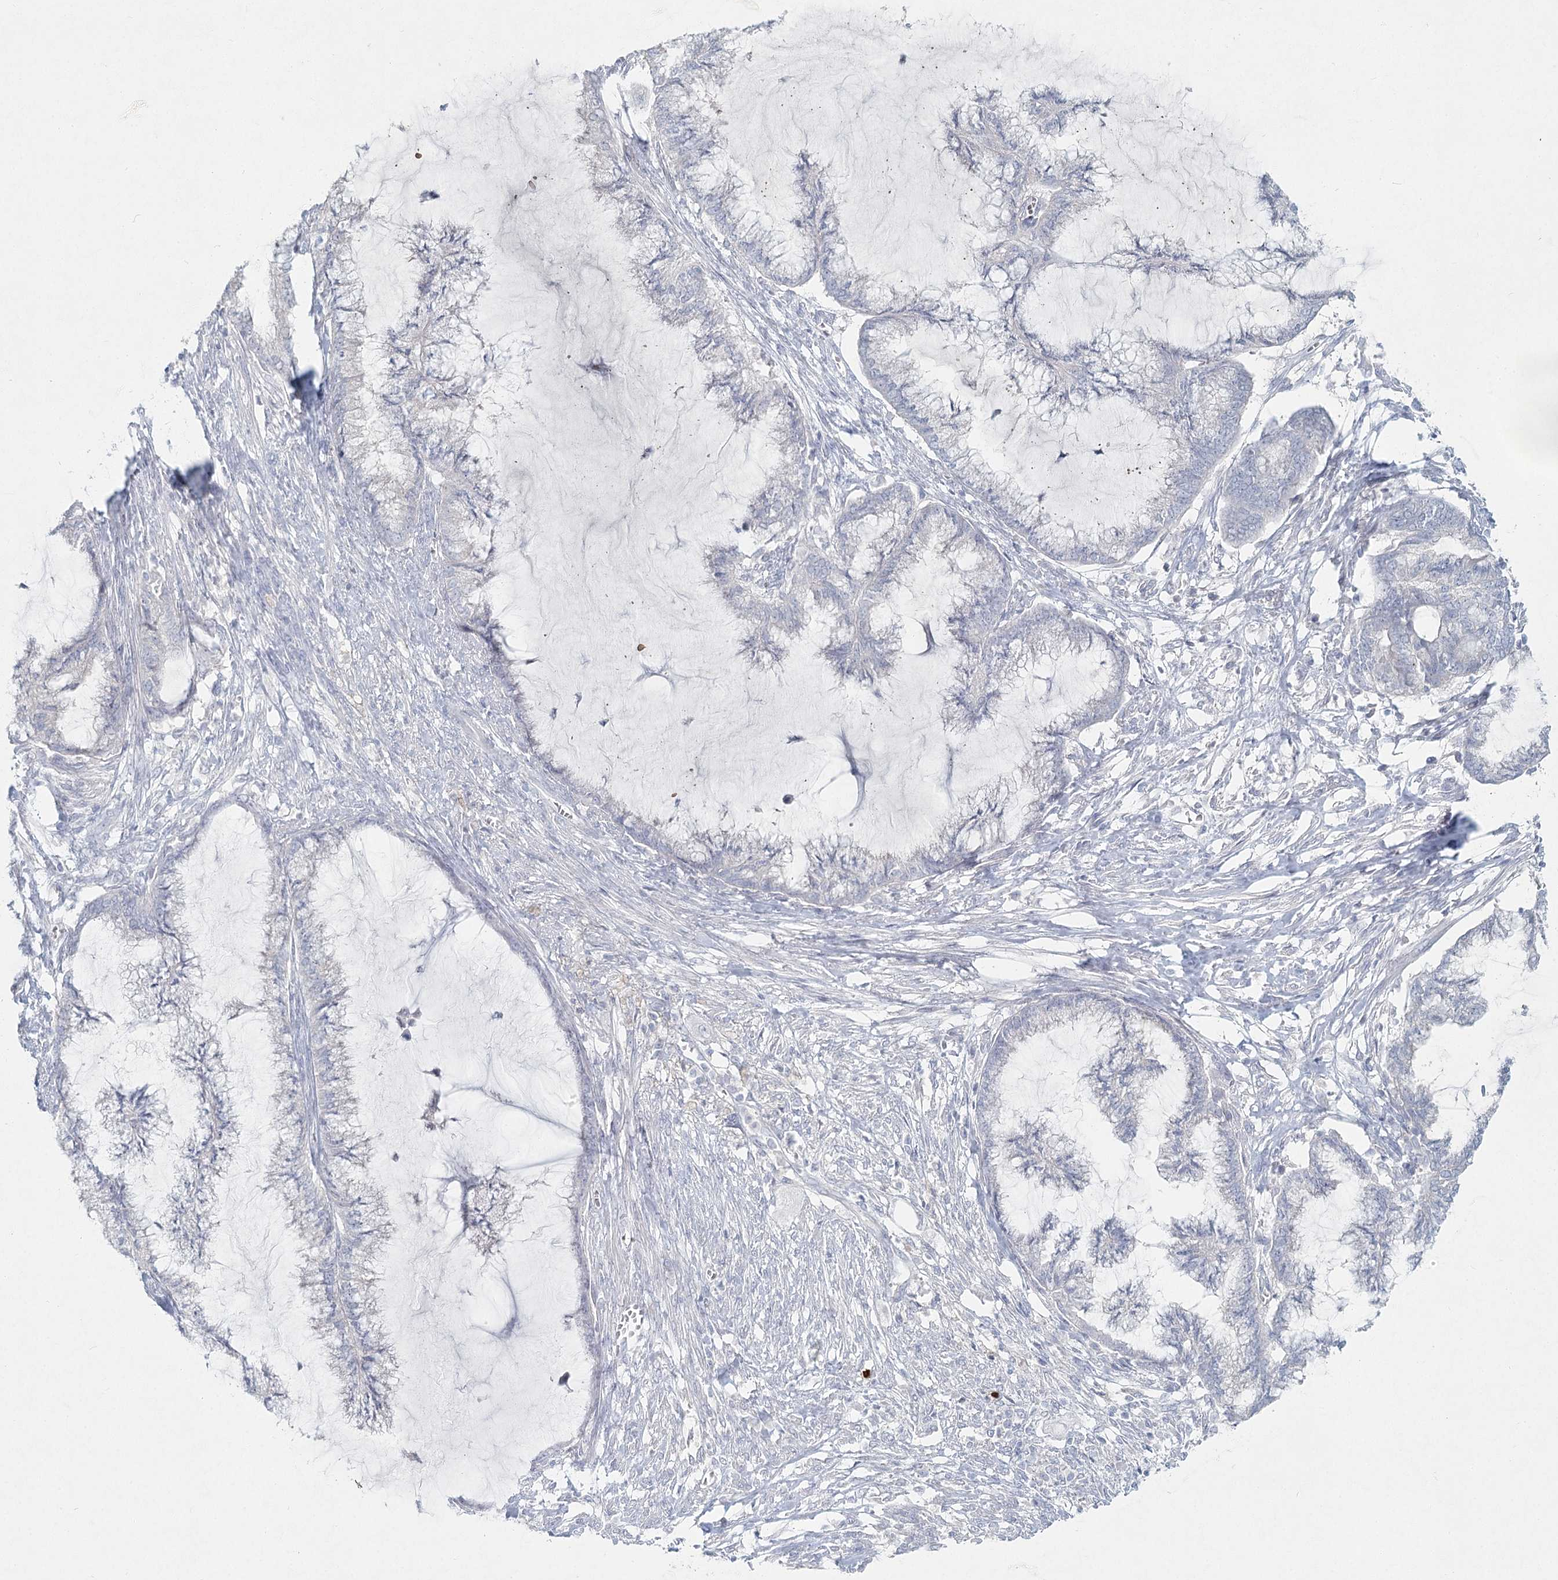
{"staining": {"intensity": "negative", "quantity": "none", "location": "none"}, "tissue": "endometrial cancer", "cell_type": "Tumor cells", "image_type": "cancer", "snomed": [{"axis": "morphology", "description": "Adenocarcinoma, NOS"}, {"axis": "topography", "description": "Endometrium"}], "caption": "Immunohistochemistry (IHC) photomicrograph of human endometrial adenocarcinoma stained for a protein (brown), which displays no staining in tumor cells.", "gene": "LRP2BP", "patient": {"sex": "female", "age": 86}}